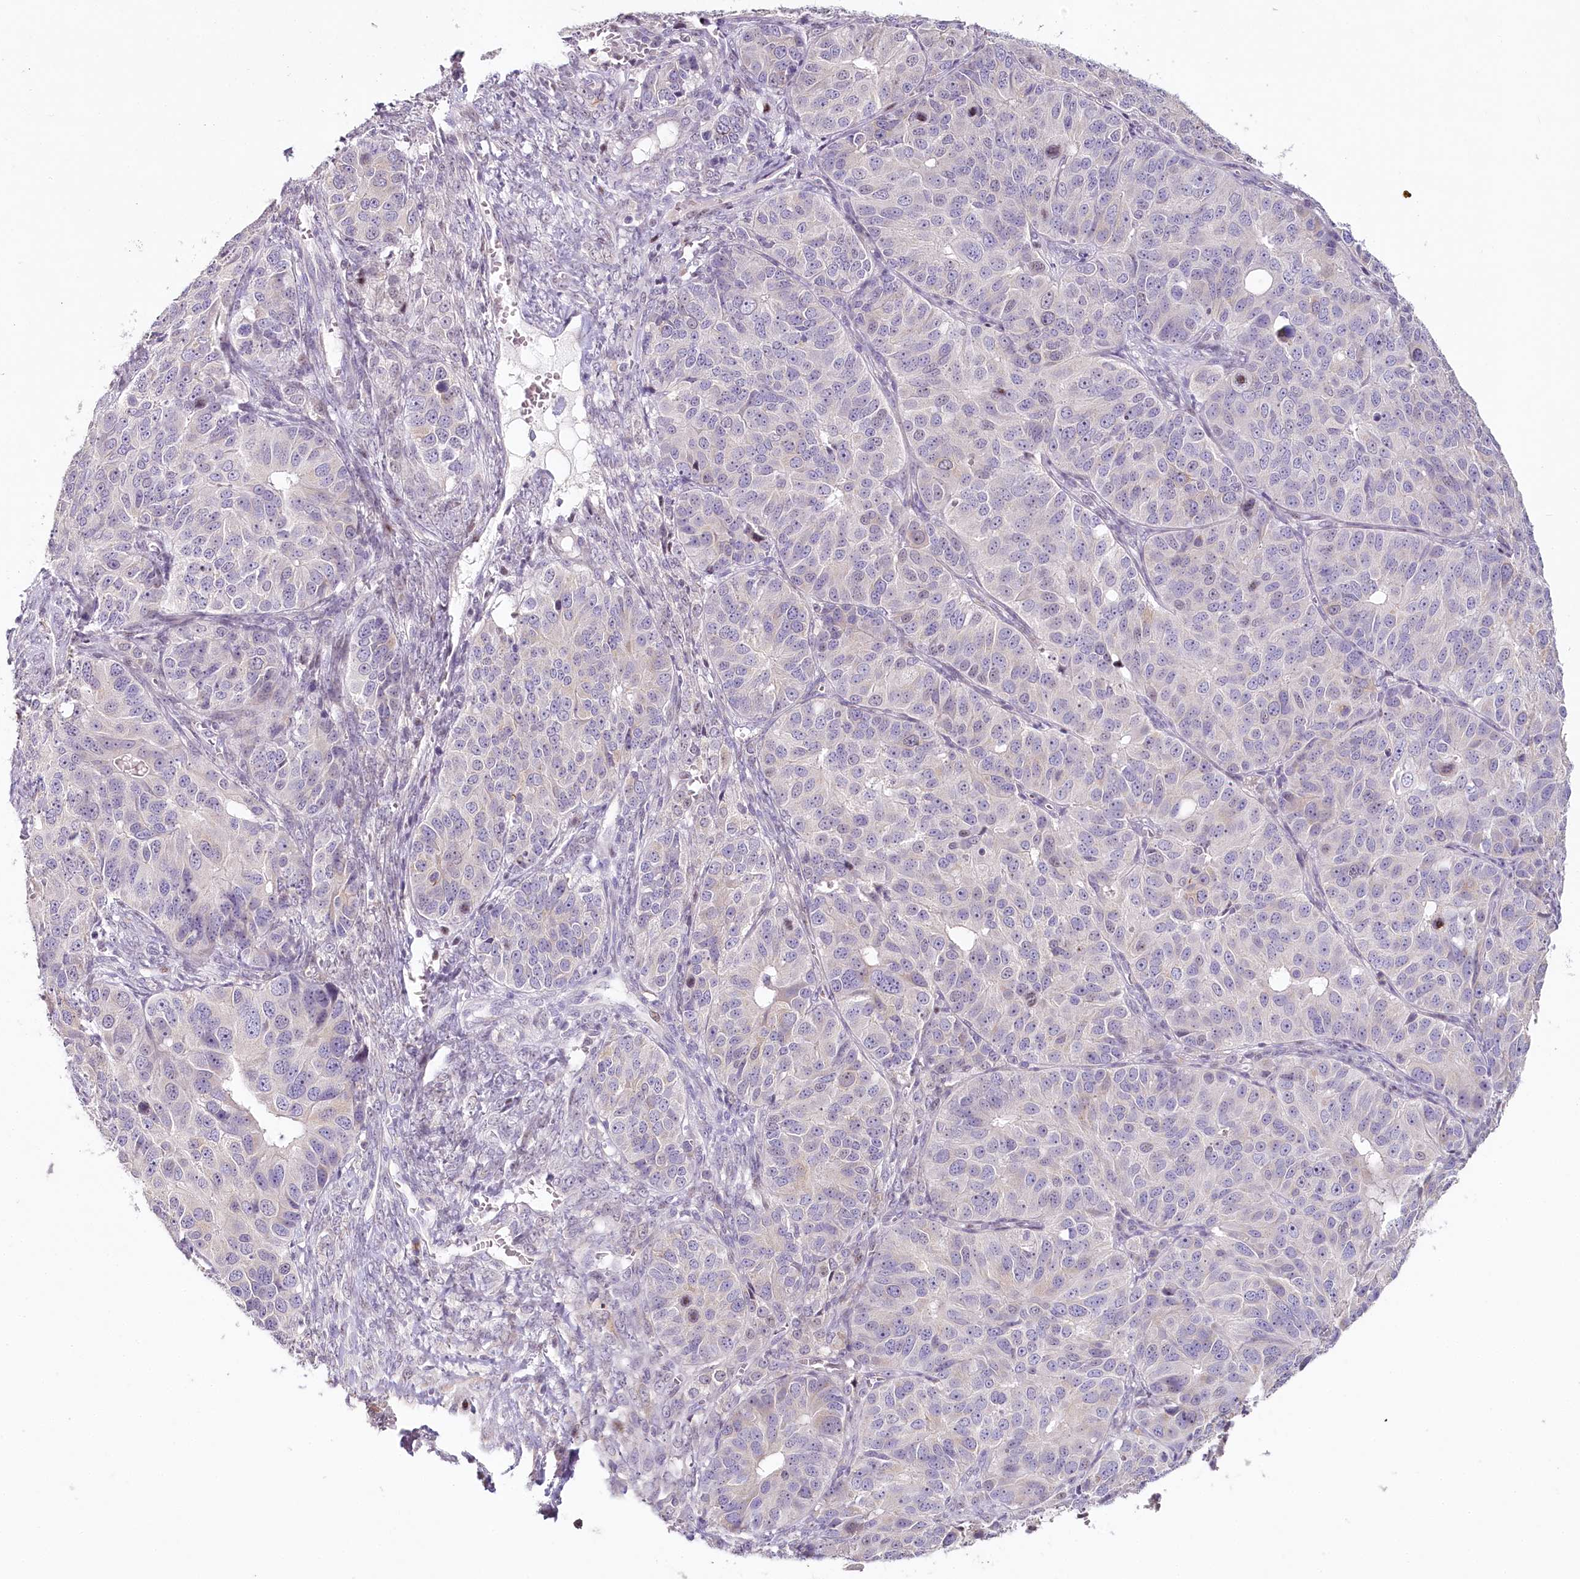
{"staining": {"intensity": "negative", "quantity": "none", "location": "none"}, "tissue": "ovarian cancer", "cell_type": "Tumor cells", "image_type": "cancer", "snomed": [{"axis": "morphology", "description": "Carcinoma, endometroid"}, {"axis": "topography", "description": "Ovary"}], "caption": "IHC image of human ovarian endometroid carcinoma stained for a protein (brown), which reveals no staining in tumor cells.", "gene": "HPD", "patient": {"sex": "female", "age": 51}}